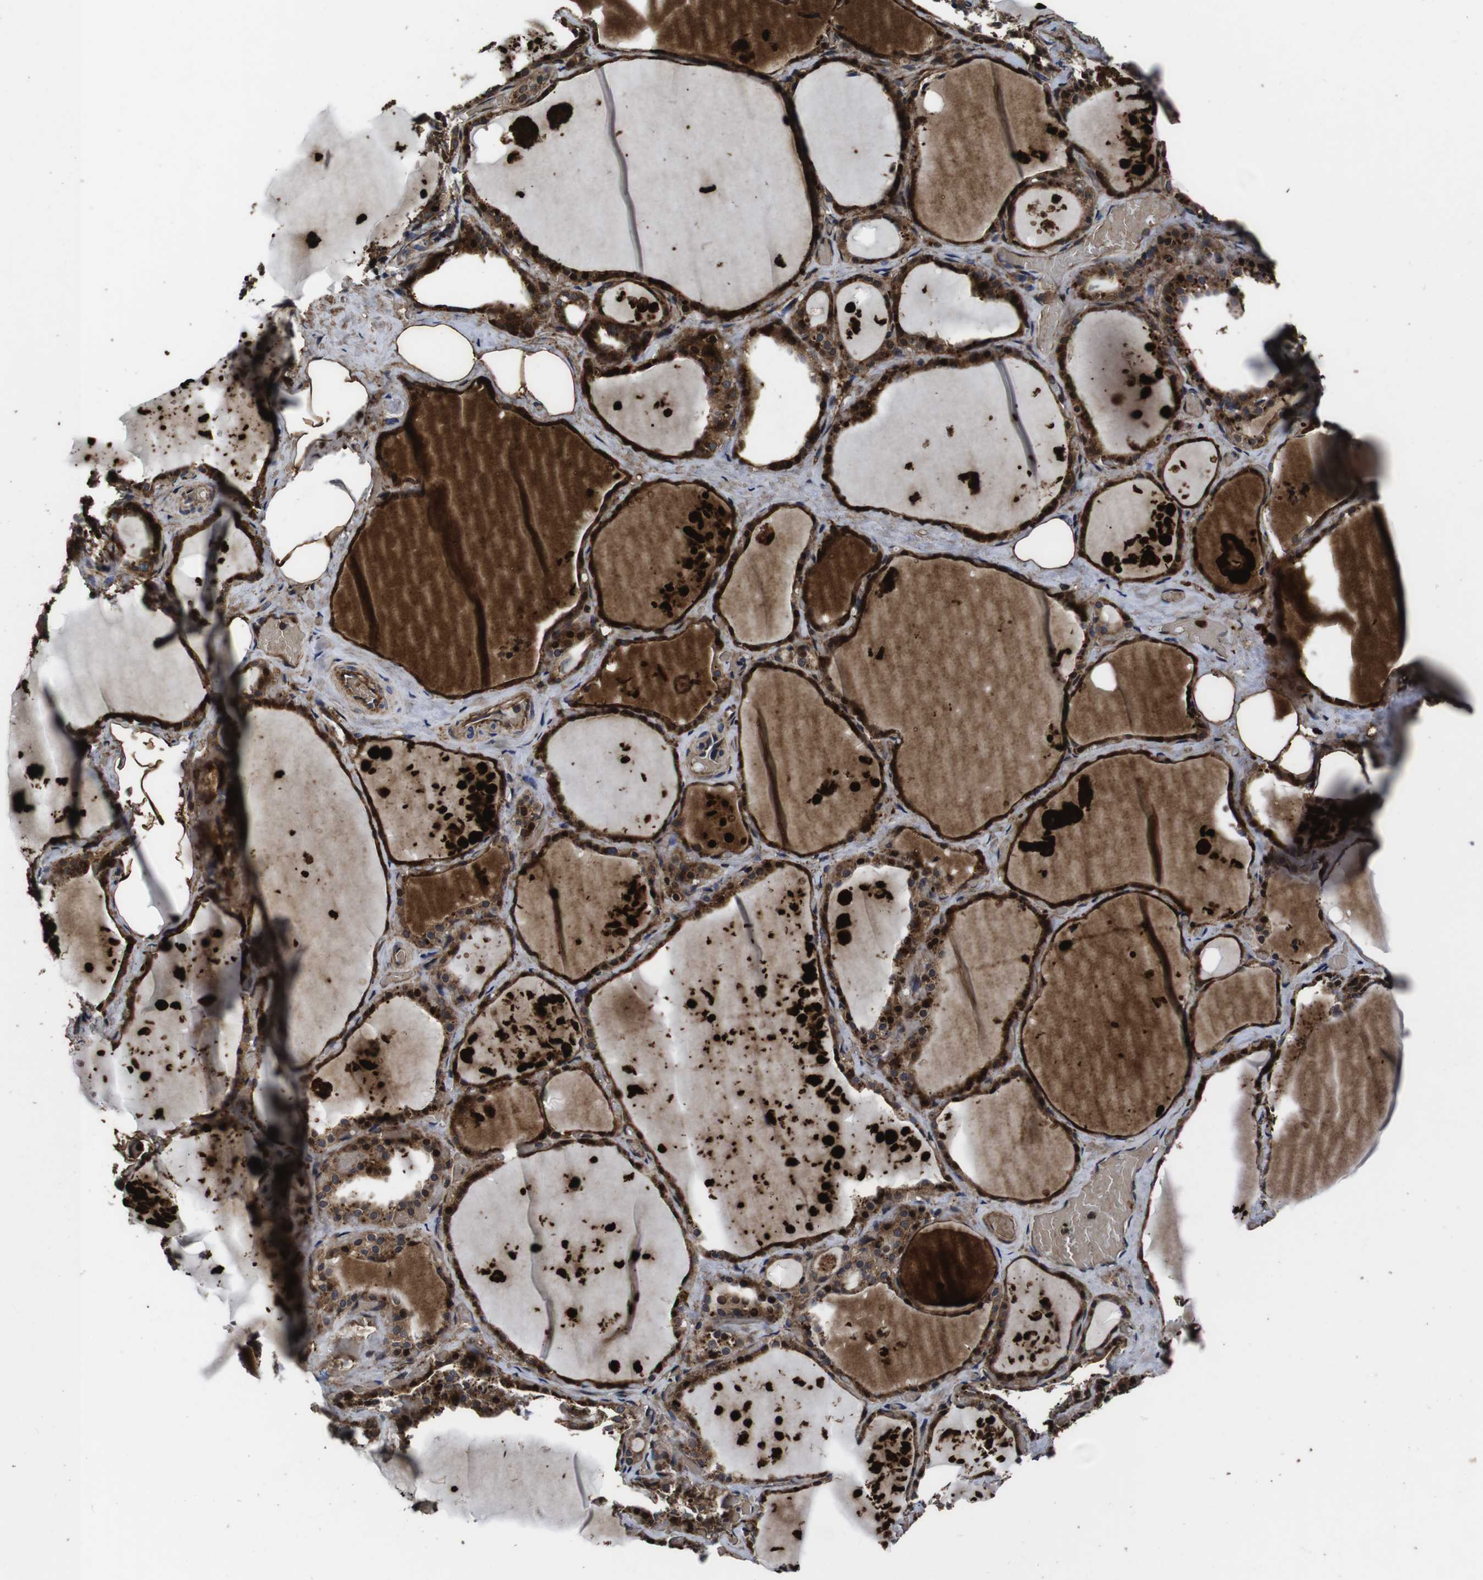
{"staining": {"intensity": "strong", "quantity": ">75%", "location": "cytoplasmic/membranous"}, "tissue": "thyroid gland", "cell_type": "Glandular cells", "image_type": "normal", "snomed": [{"axis": "morphology", "description": "Normal tissue, NOS"}, {"axis": "topography", "description": "Thyroid gland"}], "caption": "IHC micrograph of unremarkable thyroid gland: human thyroid gland stained using immunohistochemistry (IHC) demonstrates high levels of strong protein expression localized specifically in the cytoplasmic/membranous of glandular cells, appearing as a cytoplasmic/membranous brown color.", "gene": "SMYD3", "patient": {"sex": "male", "age": 61}}